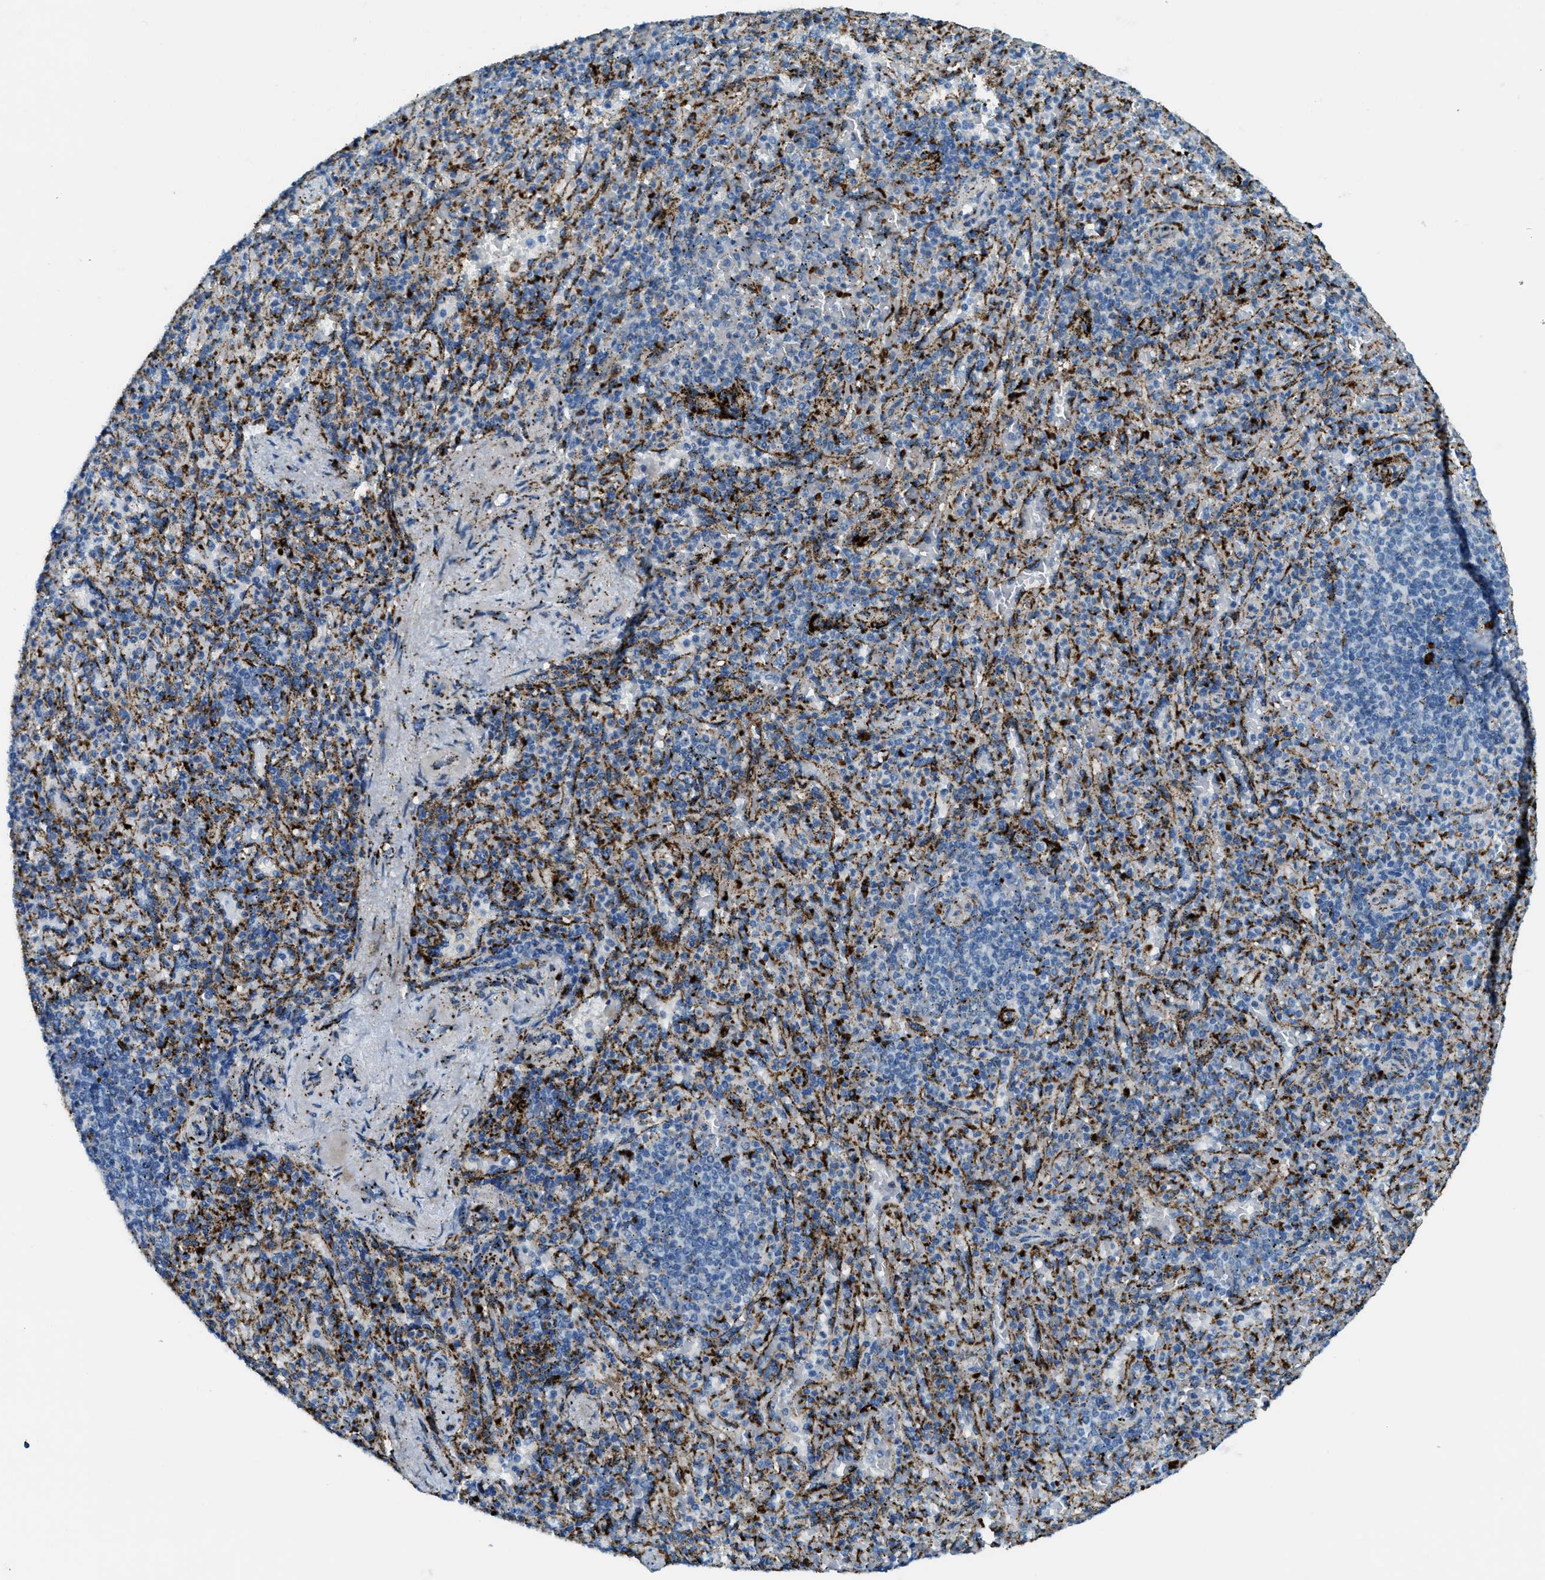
{"staining": {"intensity": "strong", "quantity": "25%-75%", "location": "cytoplasmic/membranous"}, "tissue": "spleen", "cell_type": "Cells in red pulp", "image_type": "normal", "snomed": [{"axis": "morphology", "description": "Normal tissue, NOS"}, {"axis": "topography", "description": "Spleen"}], "caption": "This is an image of immunohistochemistry (IHC) staining of unremarkable spleen, which shows strong staining in the cytoplasmic/membranous of cells in red pulp.", "gene": "SCARB2", "patient": {"sex": "female", "age": 74}}